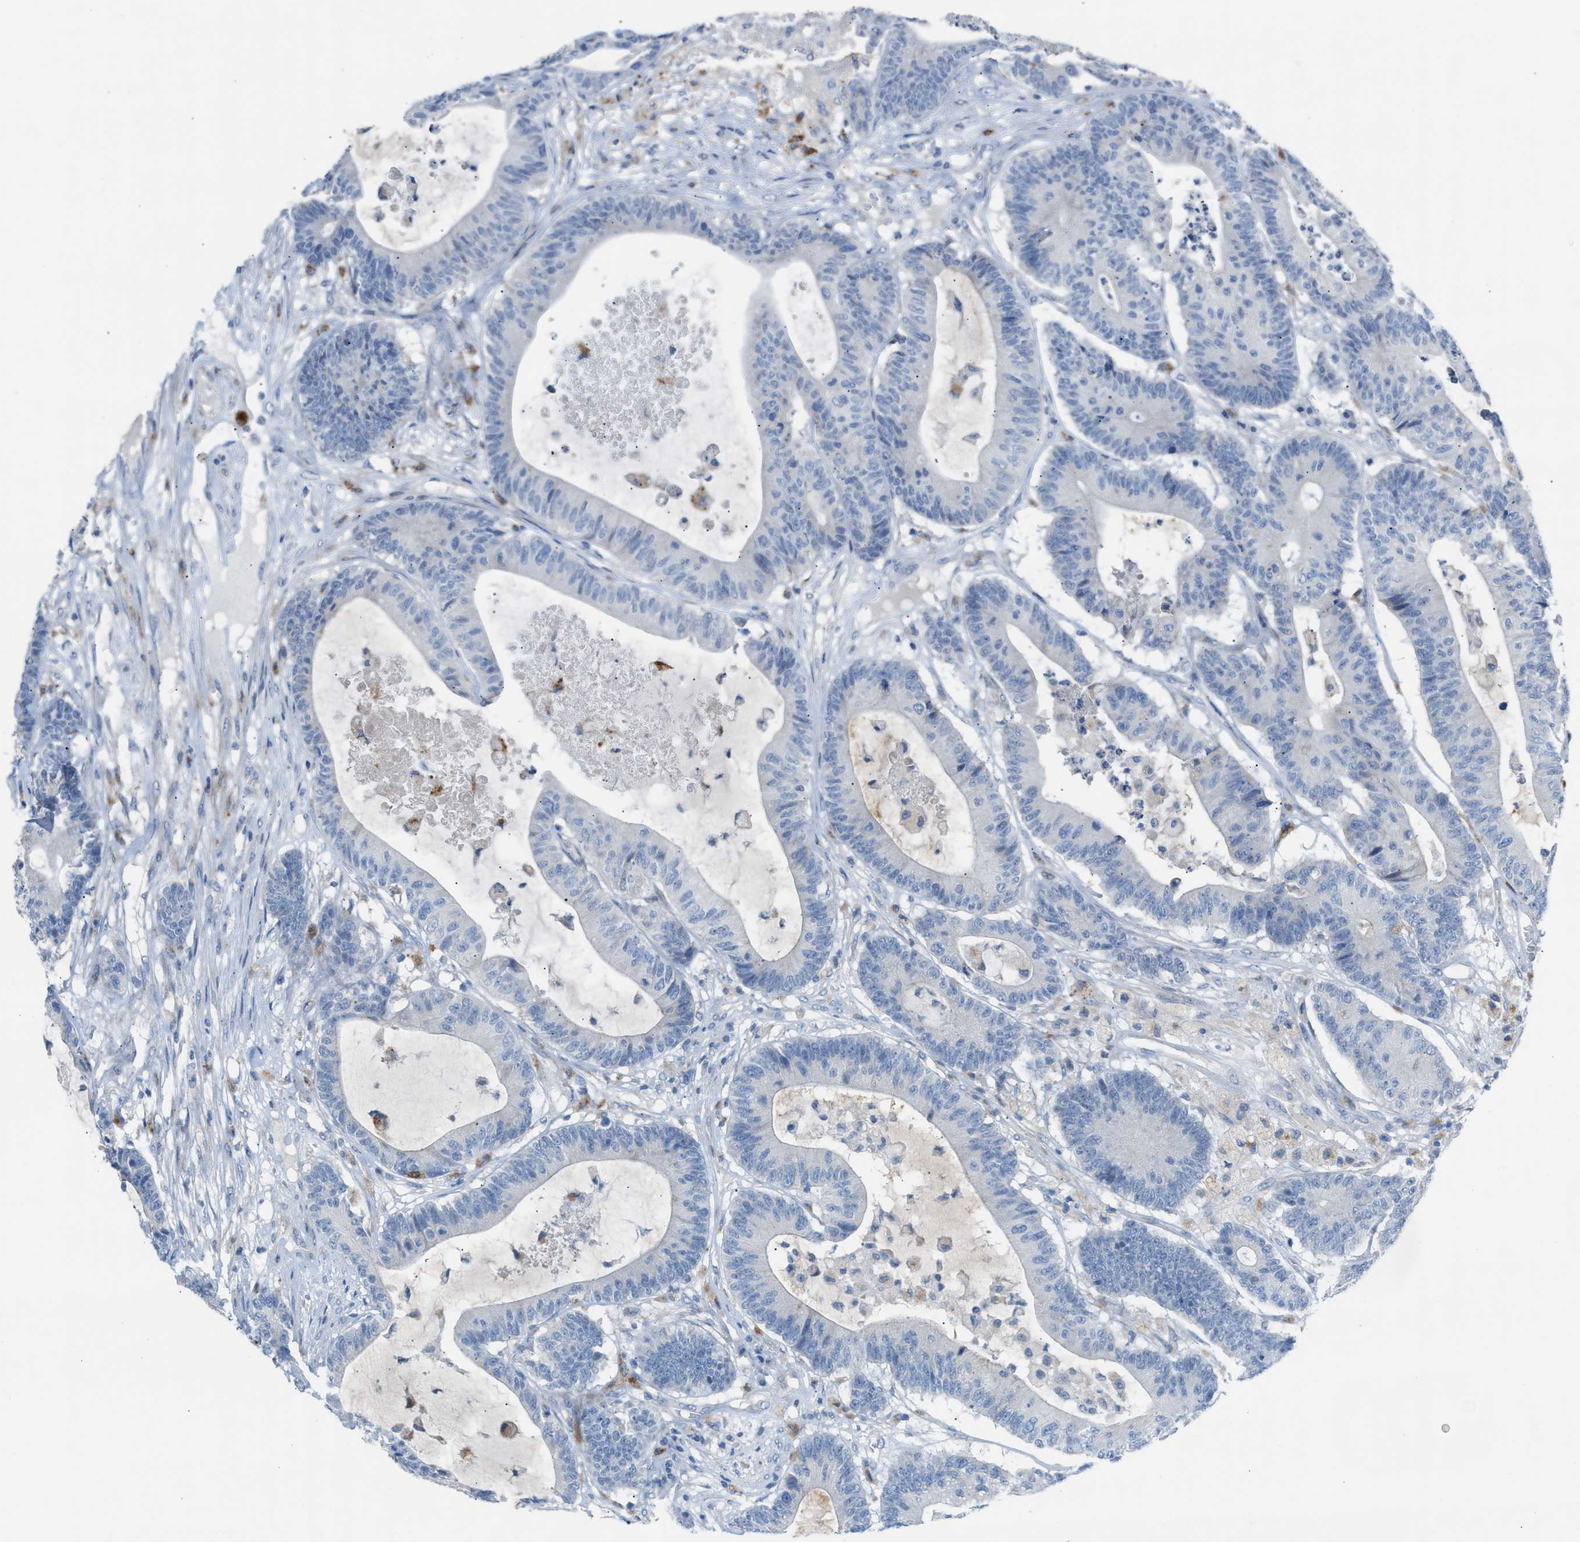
{"staining": {"intensity": "negative", "quantity": "none", "location": "none"}, "tissue": "colorectal cancer", "cell_type": "Tumor cells", "image_type": "cancer", "snomed": [{"axis": "morphology", "description": "Adenocarcinoma, NOS"}, {"axis": "topography", "description": "Colon"}], "caption": "Human colorectal adenocarcinoma stained for a protein using immunohistochemistry displays no positivity in tumor cells.", "gene": "ASPA", "patient": {"sex": "female", "age": 84}}